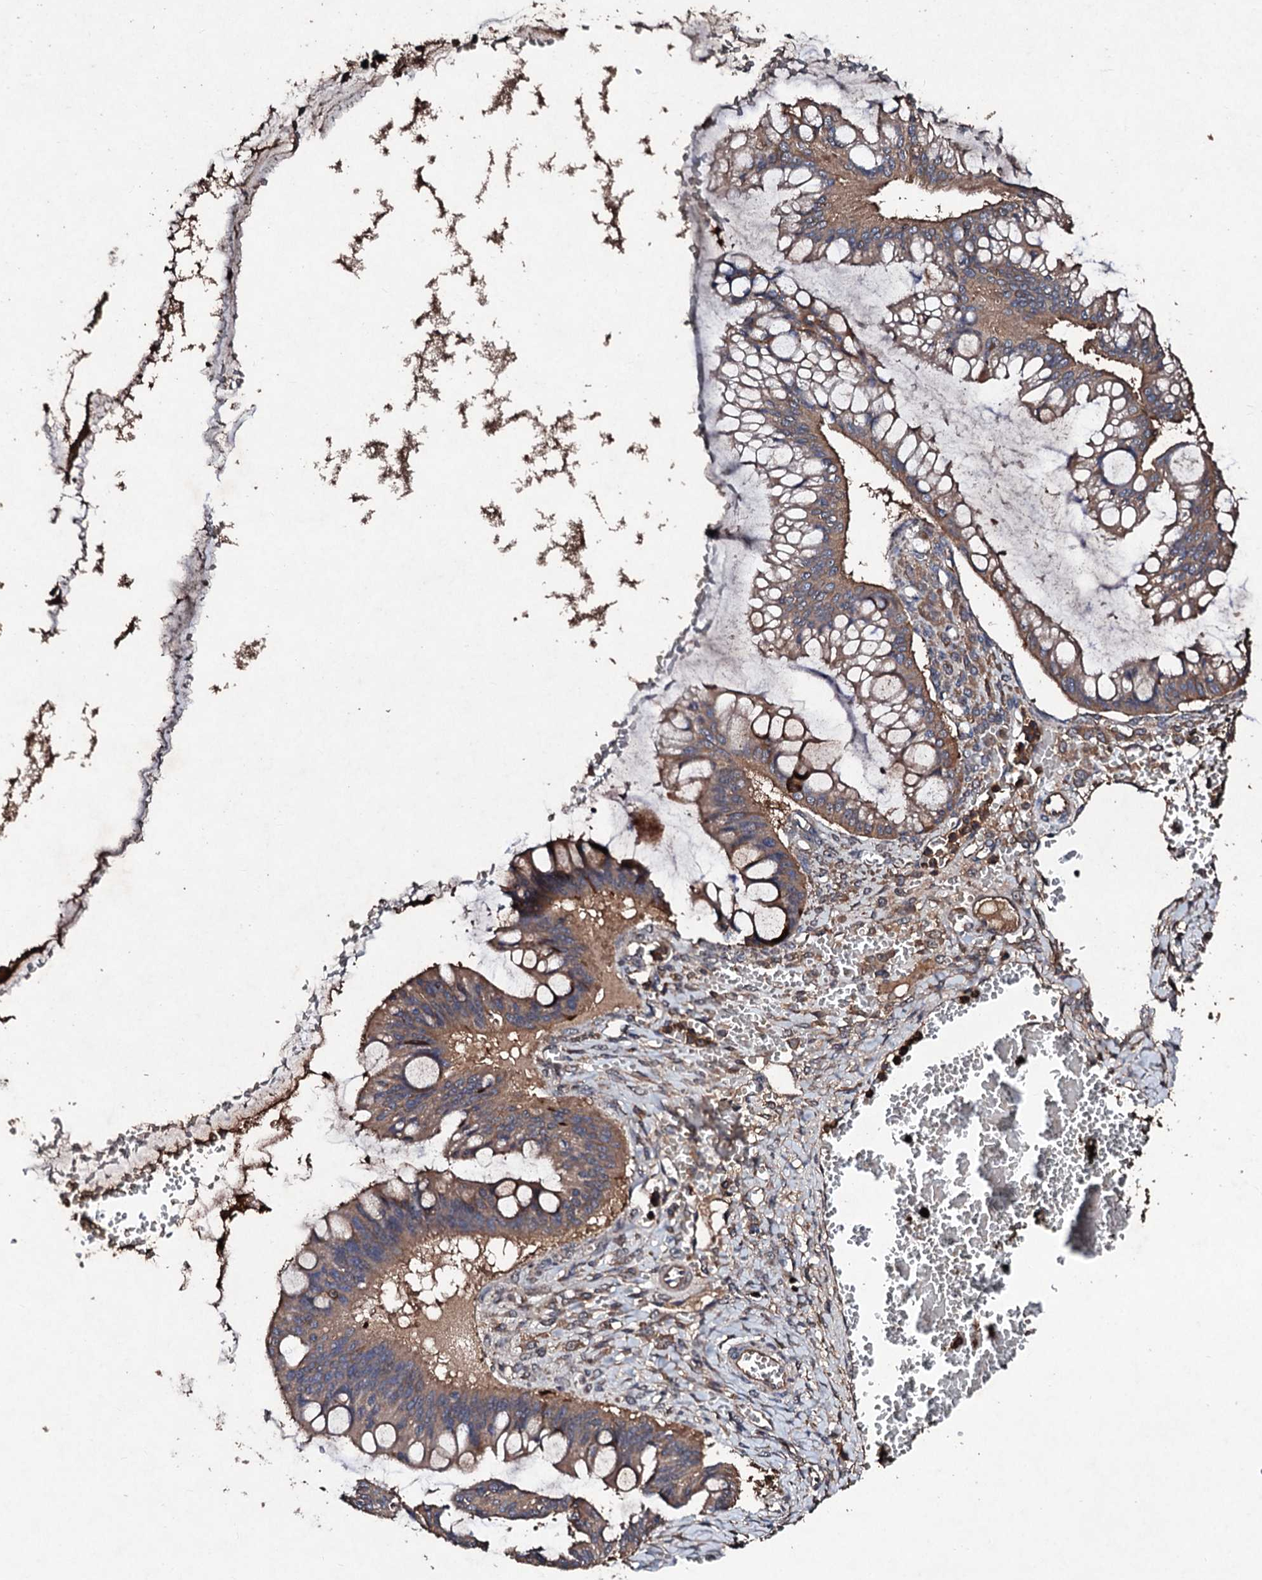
{"staining": {"intensity": "moderate", "quantity": ">75%", "location": "cytoplasmic/membranous"}, "tissue": "ovarian cancer", "cell_type": "Tumor cells", "image_type": "cancer", "snomed": [{"axis": "morphology", "description": "Cystadenocarcinoma, mucinous, NOS"}, {"axis": "topography", "description": "Ovary"}], "caption": "Protein analysis of ovarian cancer (mucinous cystadenocarcinoma) tissue exhibits moderate cytoplasmic/membranous staining in about >75% of tumor cells.", "gene": "KERA", "patient": {"sex": "female", "age": 73}}